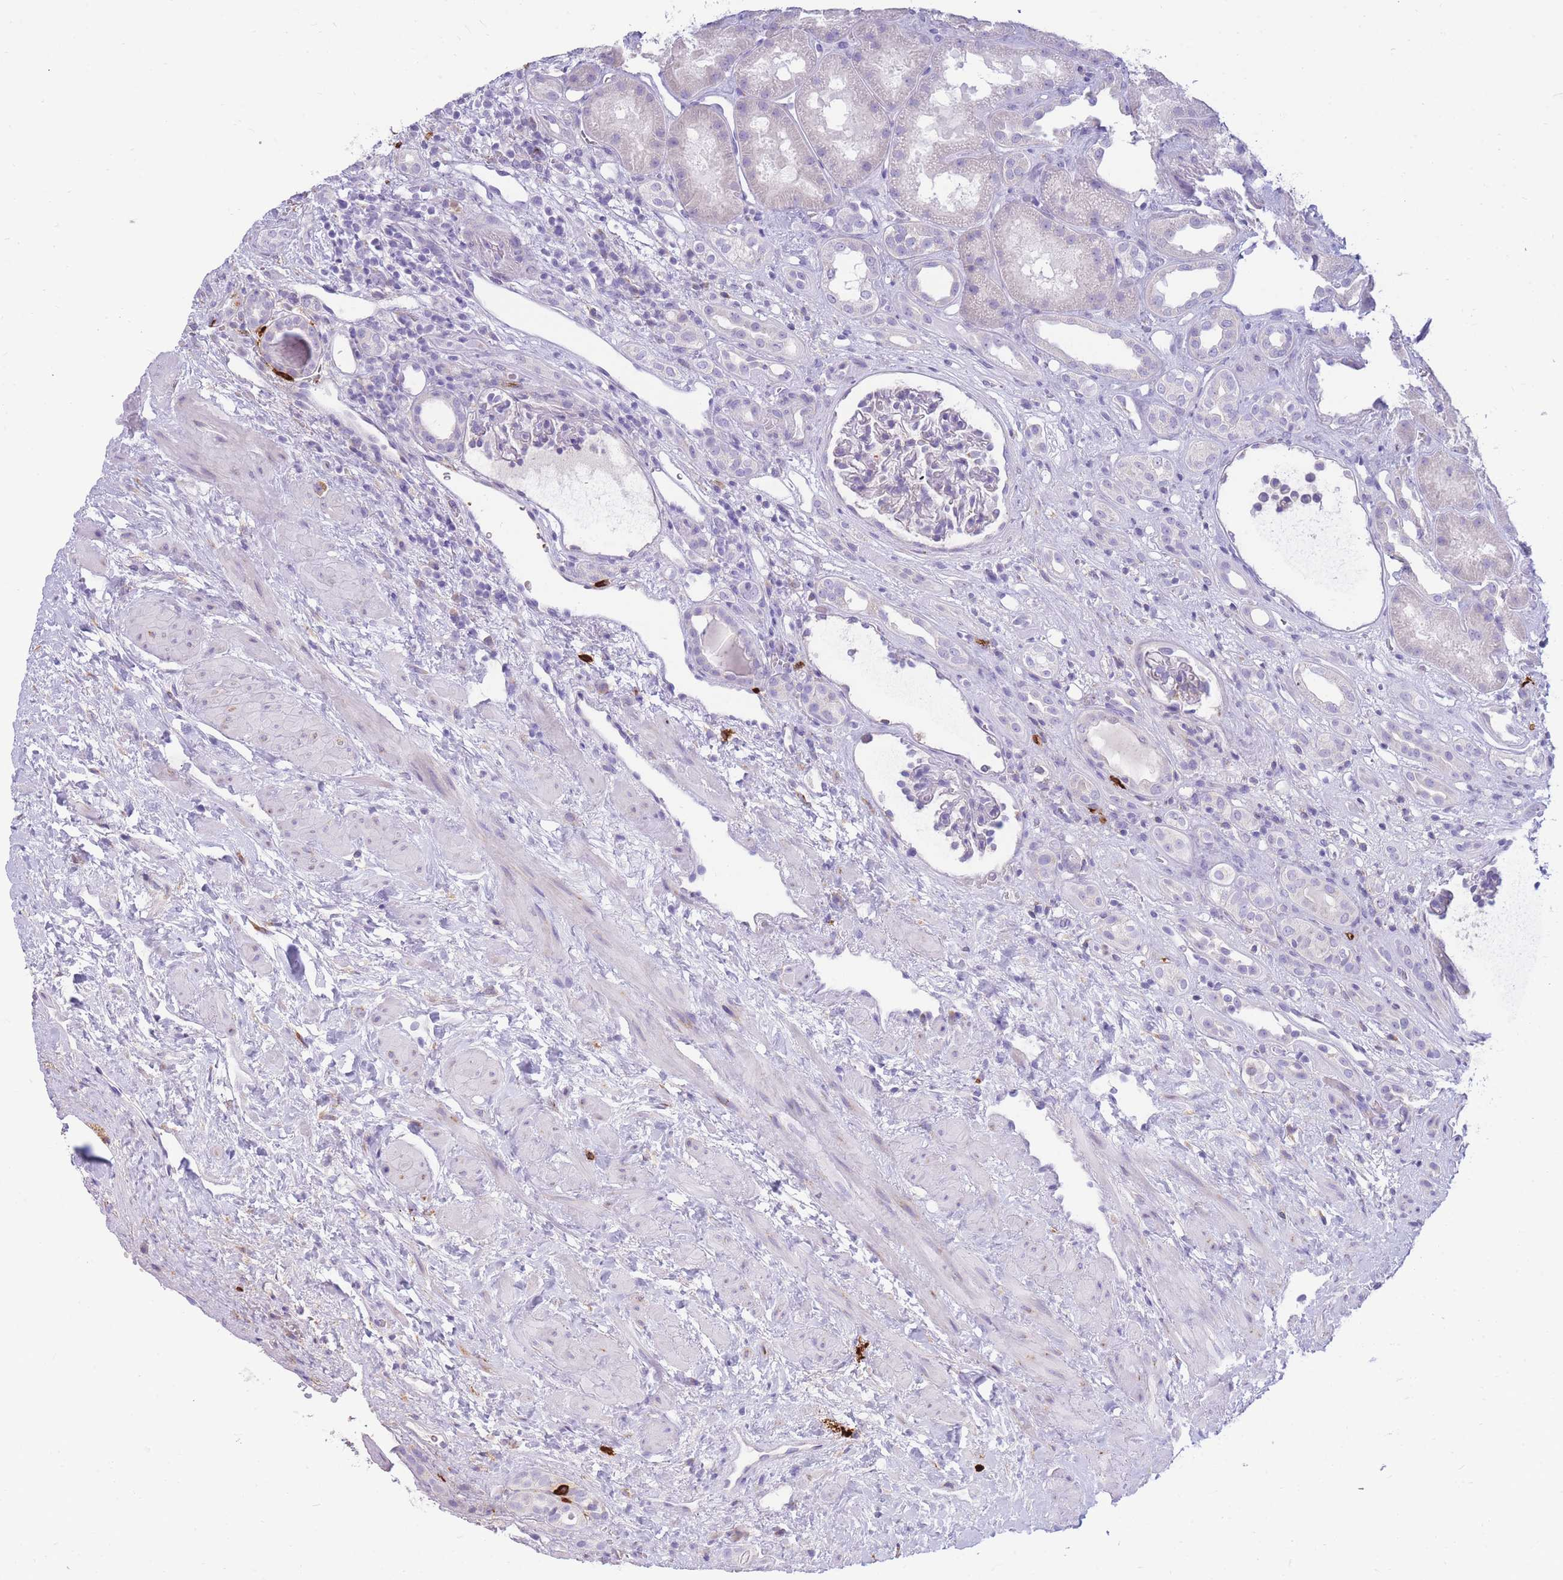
{"staining": {"intensity": "negative", "quantity": "none", "location": "none"}, "tissue": "kidney", "cell_type": "Cells in glomeruli", "image_type": "normal", "snomed": [{"axis": "morphology", "description": "Normal tissue, NOS"}, {"axis": "topography", "description": "Kidney"}], "caption": "Human kidney stained for a protein using immunohistochemistry demonstrates no staining in cells in glomeruli.", "gene": "TPSAB1", "patient": {"sex": "male", "age": 61}}